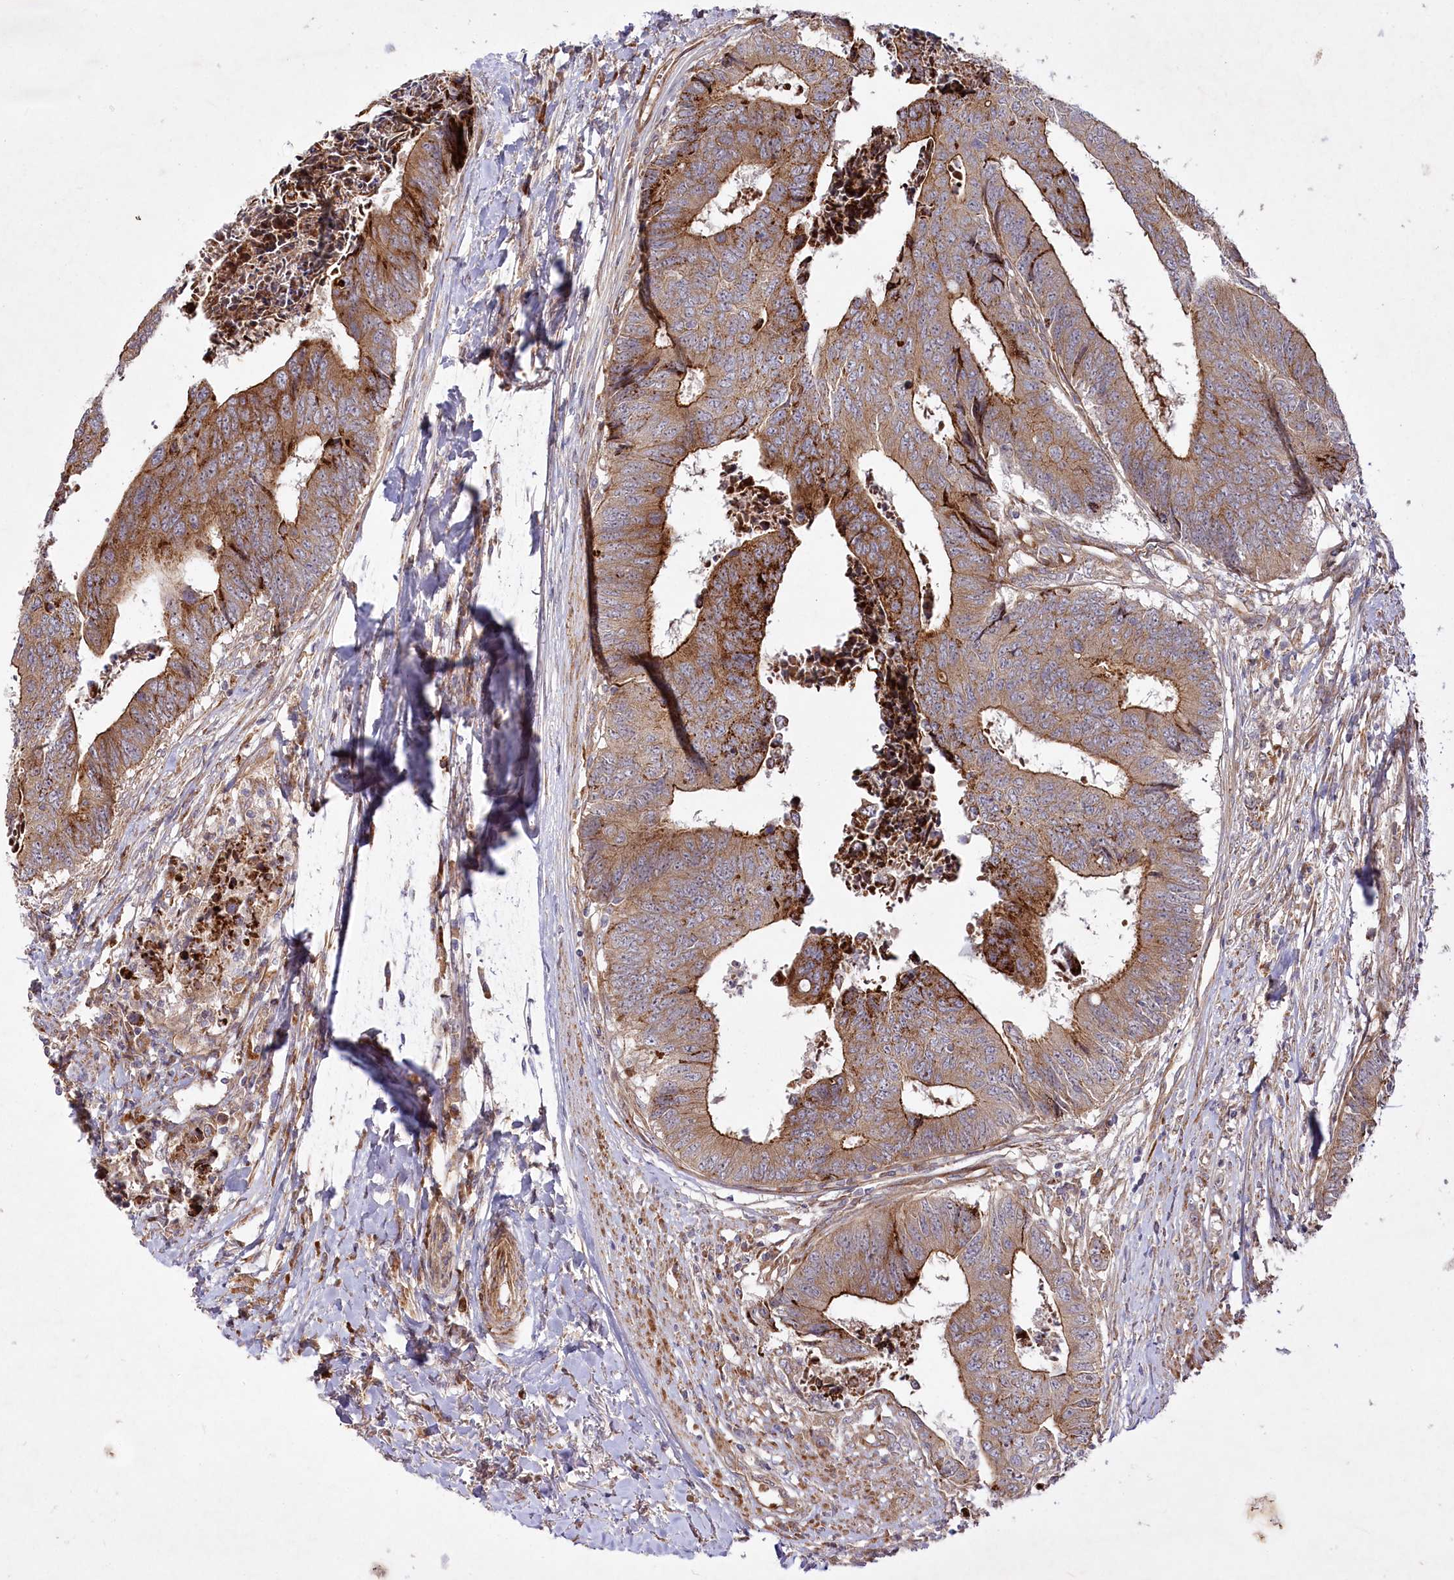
{"staining": {"intensity": "moderate", "quantity": ">75%", "location": "cytoplasmic/membranous"}, "tissue": "colorectal cancer", "cell_type": "Tumor cells", "image_type": "cancer", "snomed": [{"axis": "morphology", "description": "Adenocarcinoma, NOS"}, {"axis": "topography", "description": "Rectum"}], "caption": "Protein staining of colorectal cancer tissue exhibits moderate cytoplasmic/membranous expression in about >75% of tumor cells. (DAB (3,3'-diaminobenzidine) IHC with brightfield microscopy, high magnification).", "gene": "PSTK", "patient": {"sex": "male", "age": 84}}